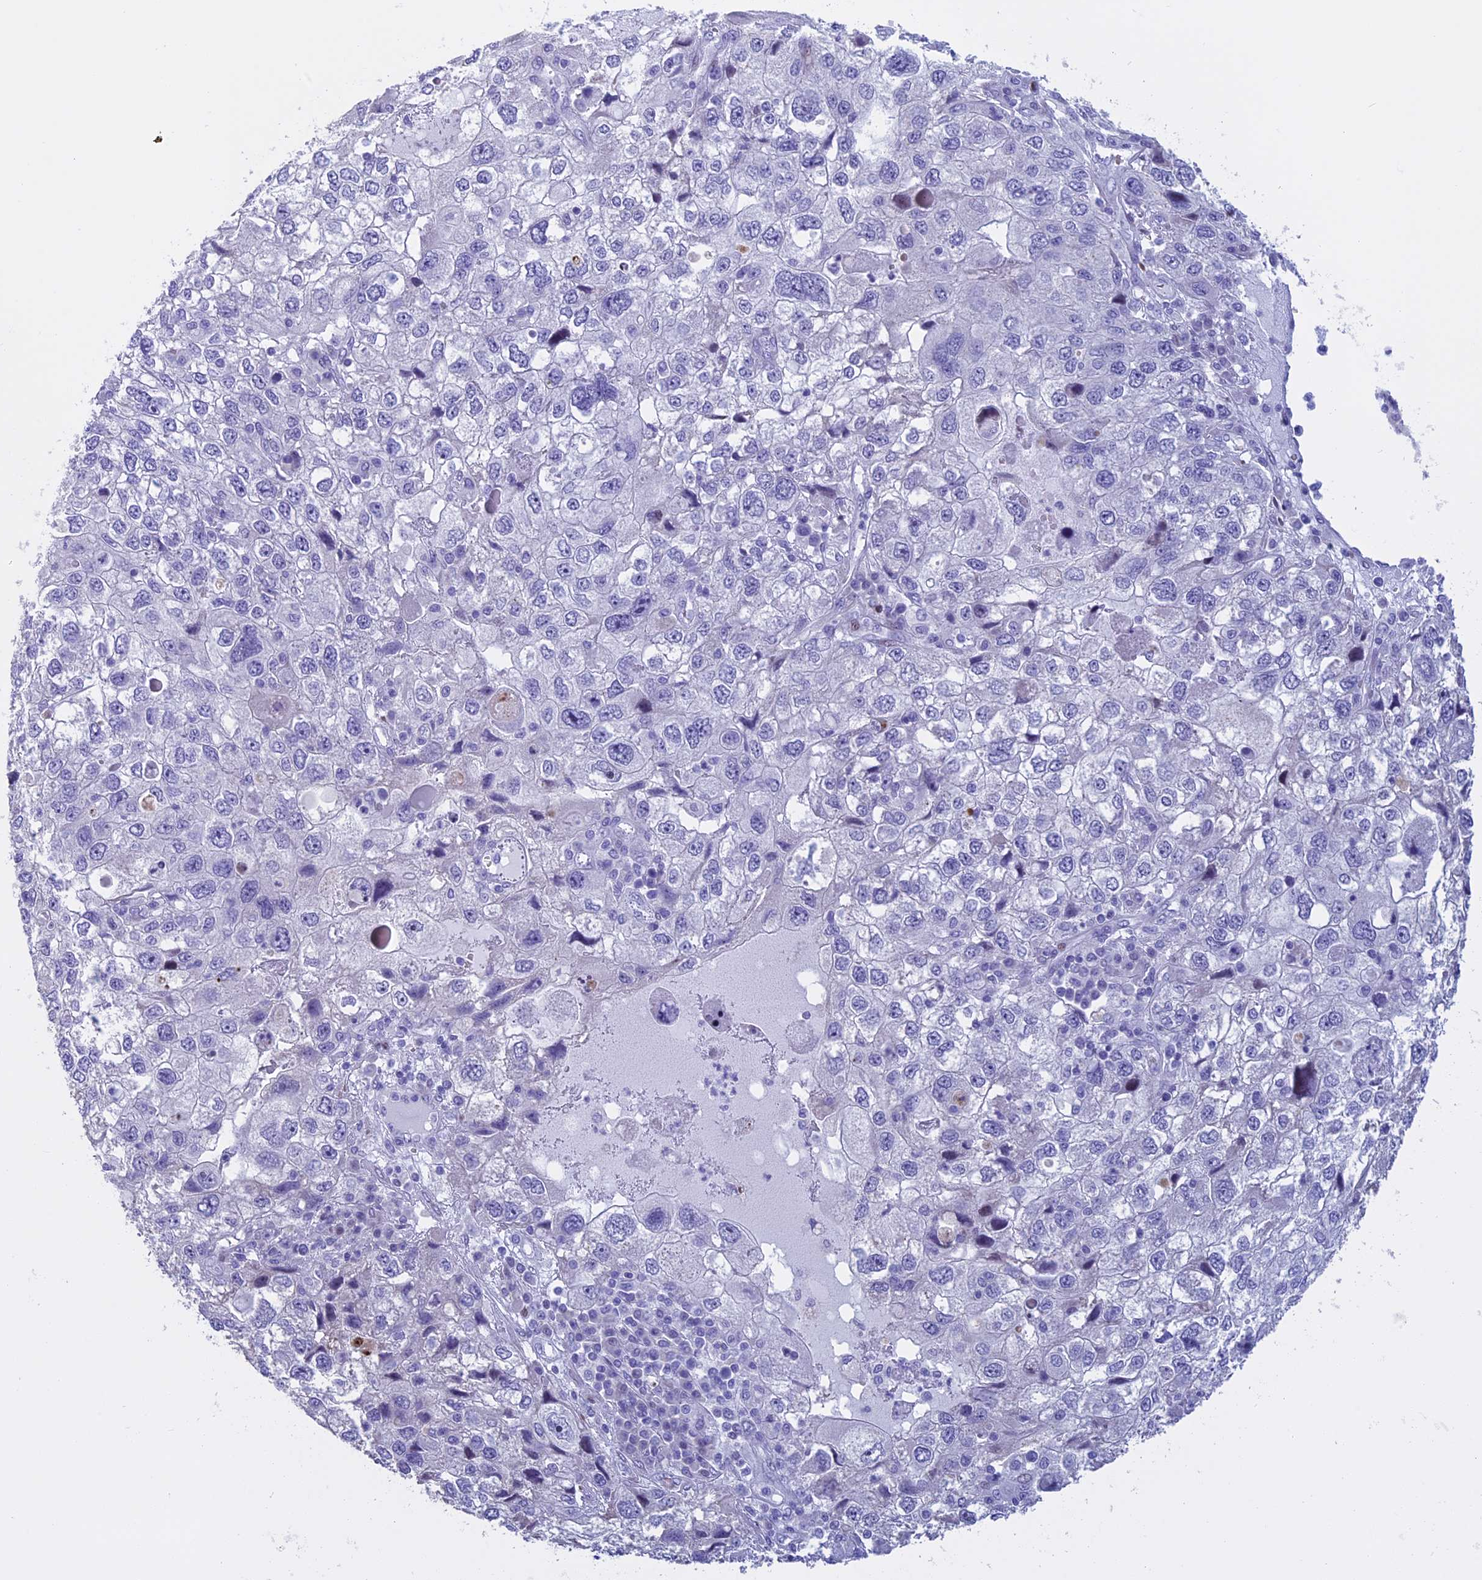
{"staining": {"intensity": "negative", "quantity": "none", "location": "none"}, "tissue": "endometrial cancer", "cell_type": "Tumor cells", "image_type": "cancer", "snomed": [{"axis": "morphology", "description": "Adenocarcinoma, NOS"}, {"axis": "topography", "description": "Endometrium"}], "caption": "A high-resolution image shows IHC staining of endometrial cancer, which displays no significant expression in tumor cells.", "gene": "KCTD21", "patient": {"sex": "female", "age": 49}}